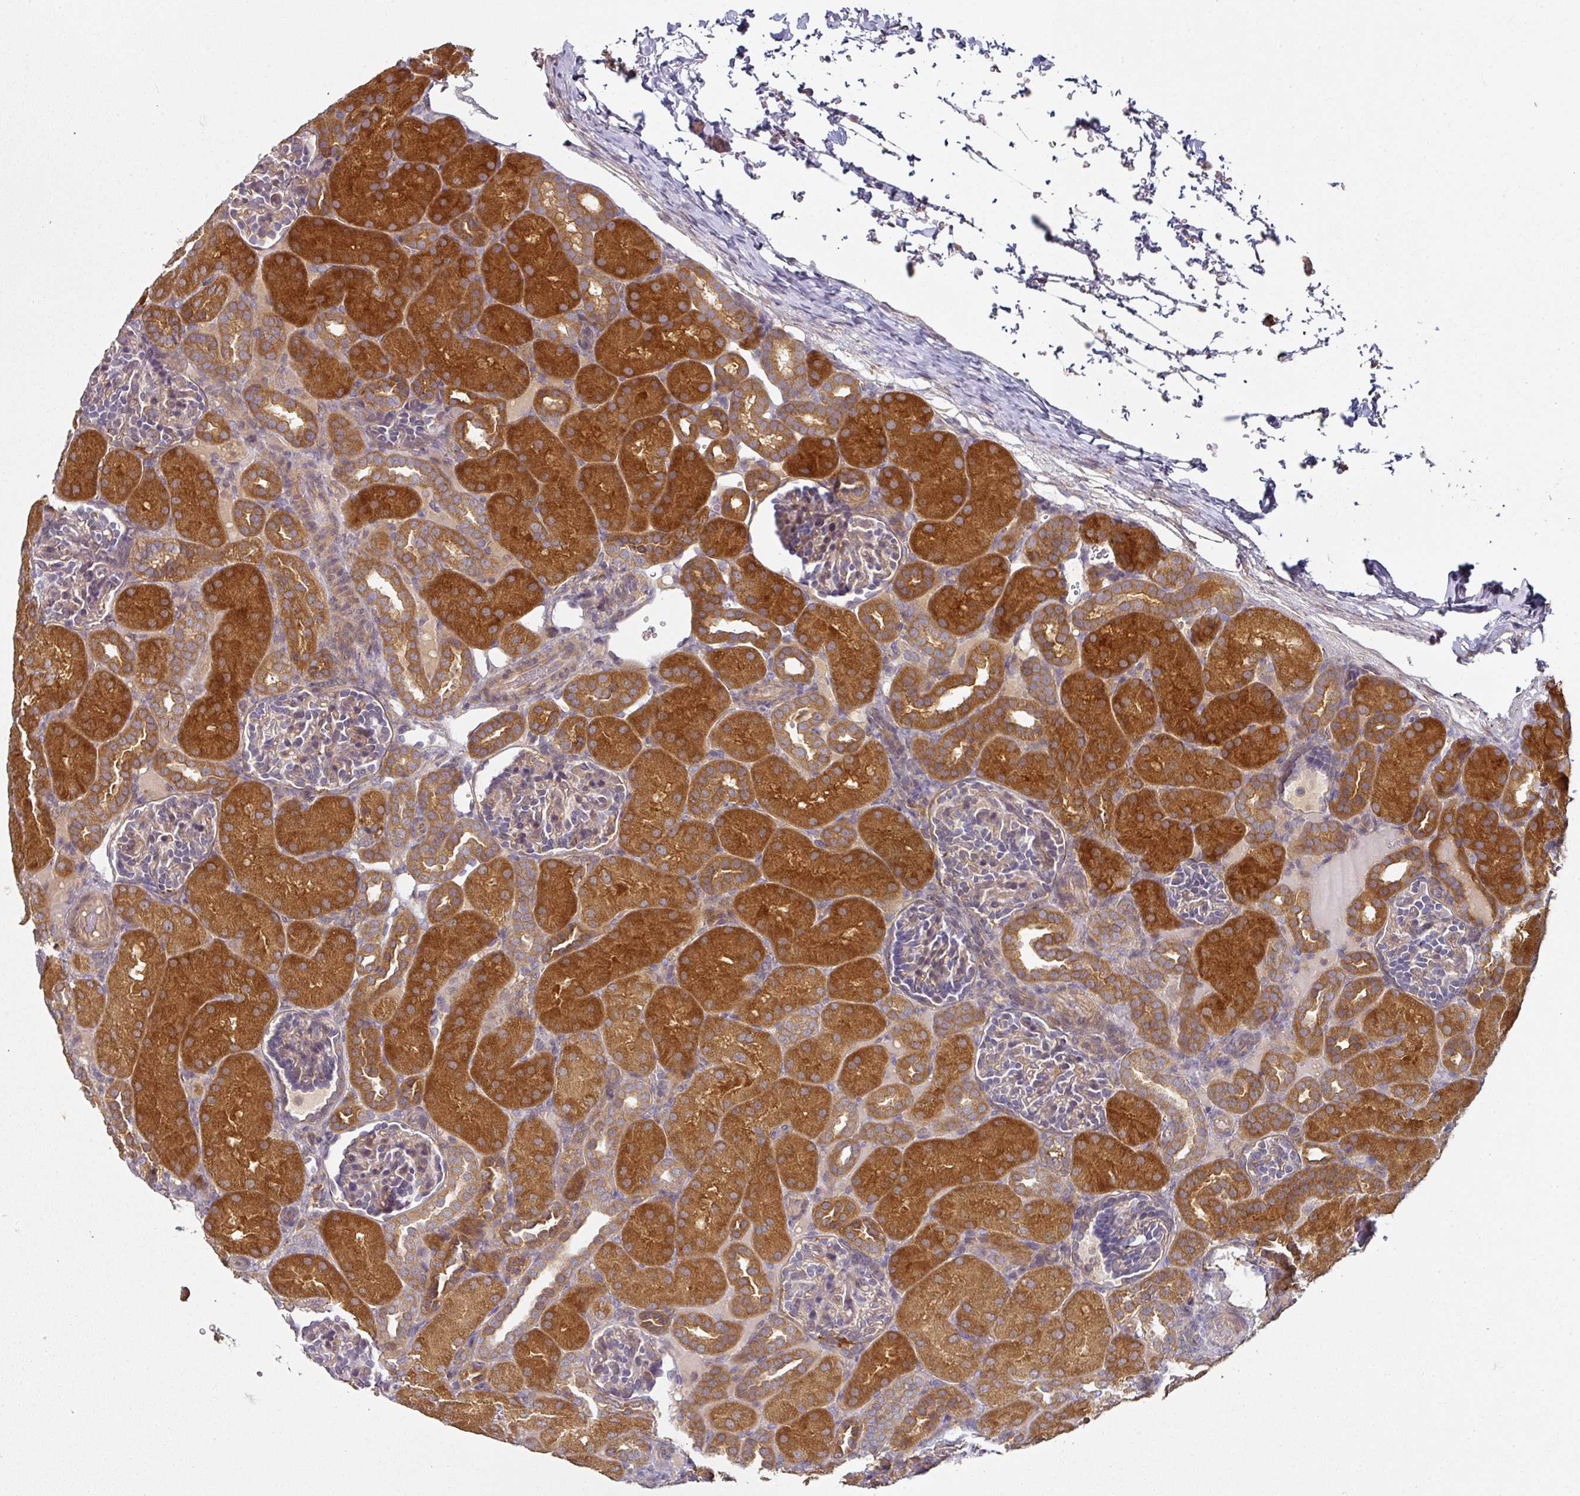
{"staining": {"intensity": "weak", "quantity": "25%-75%", "location": "cytoplasmic/membranous"}, "tissue": "kidney", "cell_type": "Cells in glomeruli", "image_type": "normal", "snomed": [{"axis": "morphology", "description": "Normal tissue, NOS"}, {"axis": "topography", "description": "Kidney"}], "caption": "Protein expression analysis of unremarkable kidney displays weak cytoplasmic/membranous staining in approximately 25%-75% of cells in glomeruli. The staining was performed using DAB (3,3'-diaminobenzidine), with brown indicating positive protein expression. Nuclei are stained blue with hematoxylin.", "gene": "MAP2K2", "patient": {"sex": "male", "age": 1}}